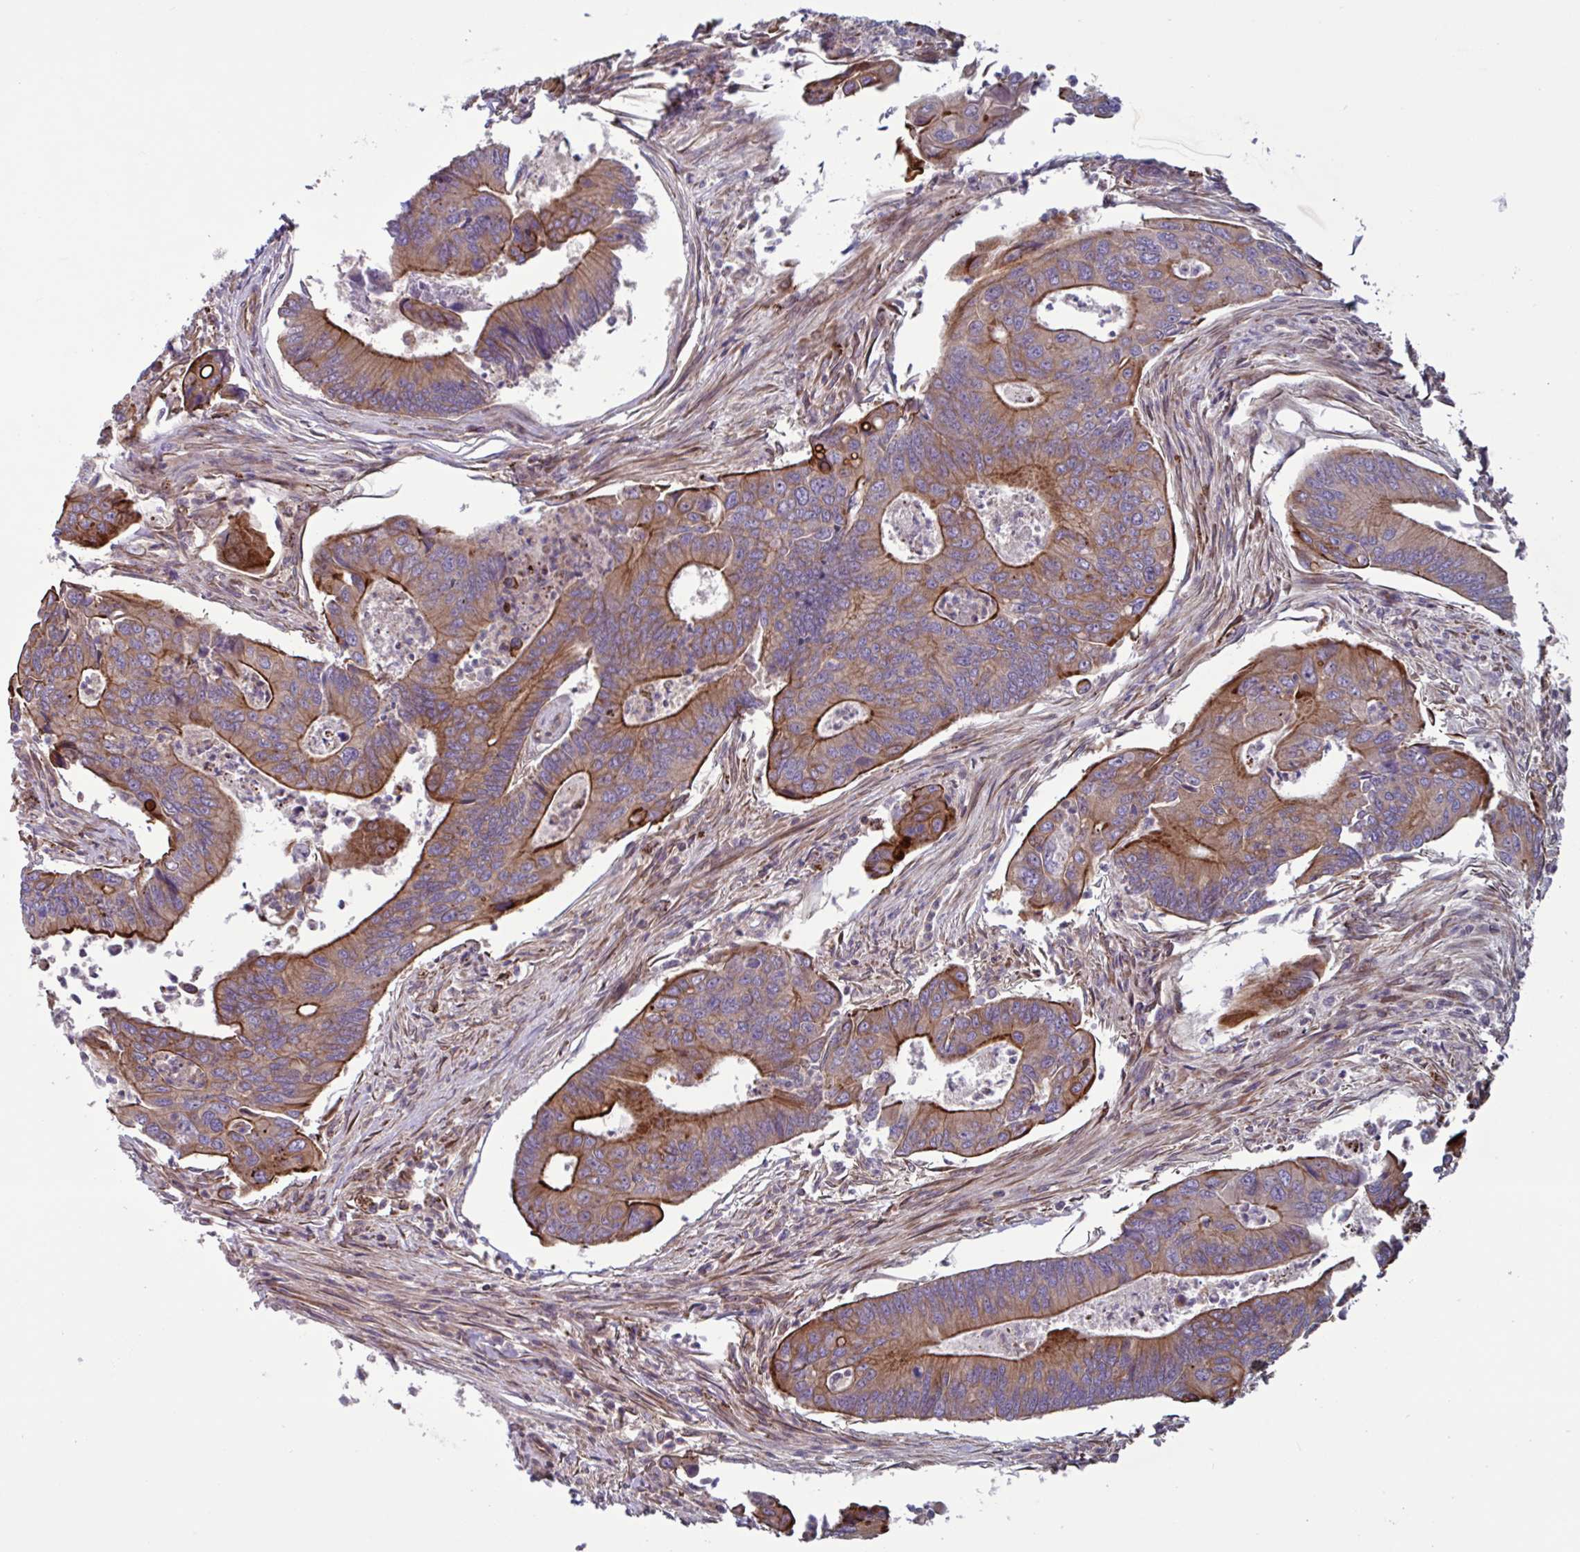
{"staining": {"intensity": "strong", "quantity": "25%-75%", "location": "cytoplasmic/membranous"}, "tissue": "colorectal cancer", "cell_type": "Tumor cells", "image_type": "cancer", "snomed": [{"axis": "morphology", "description": "Adenocarcinoma, NOS"}, {"axis": "topography", "description": "Colon"}], "caption": "Protein expression analysis of adenocarcinoma (colorectal) exhibits strong cytoplasmic/membranous staining in about 25%-75% of tumor cells.", "gene": "GLTP", "patient": {"sex": "female", "age": 67}}